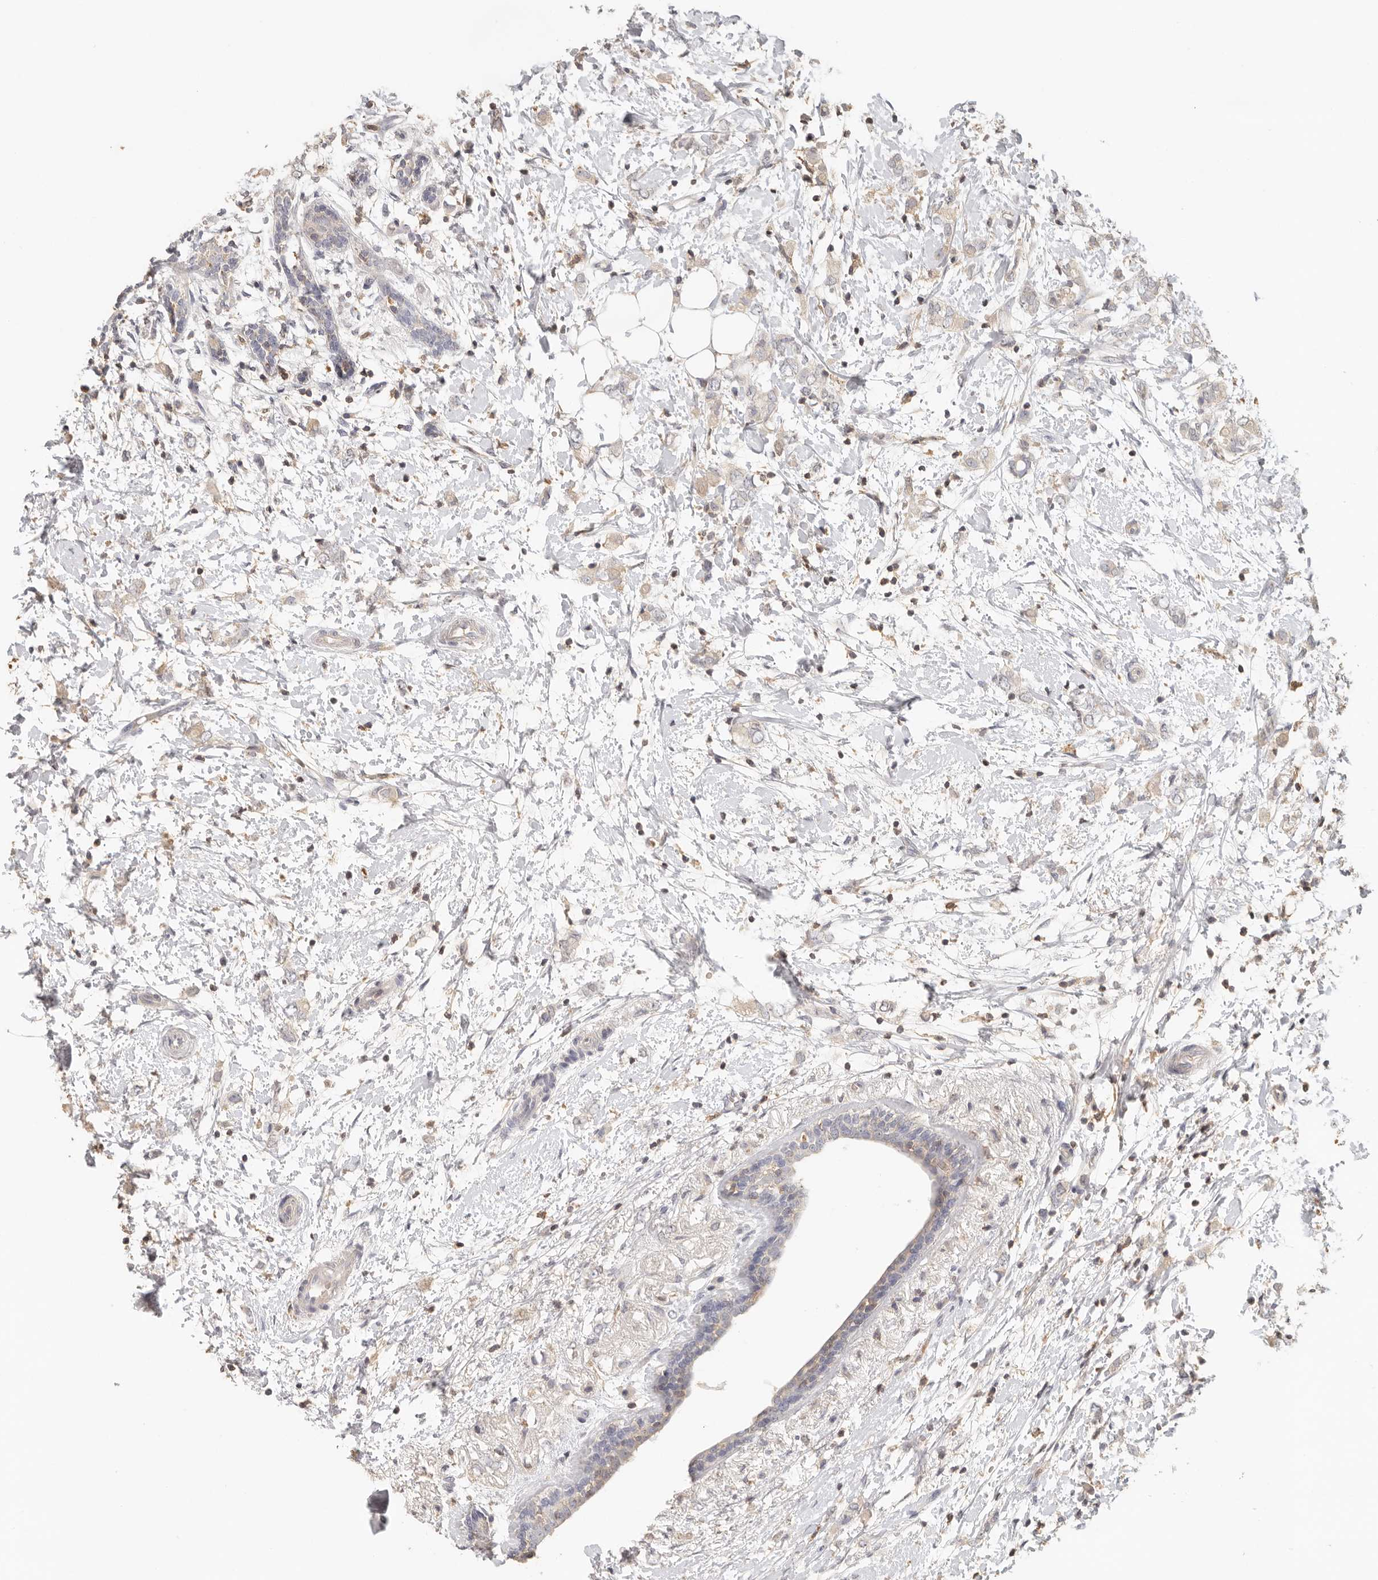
{"staining": {"intensity": "weak", "quantity": "<25%", "location": "cytoplasmic/membranous"}, "tissue": "breast cancer", "cell_type": "Tumor cells", "image_type": "cancer", "snomed": [{"axis": "morphology", "description": "Normal tissue, NOS"}, {"axis": "morphology", "description": "Lobular carcinoma"}, {"axis": "topography", "description": "Breast"}], "caption": "IHC micrograph of neoplastic tissue: human breast cancer stained with DAB (3,3'-diaminobenzidine) exhibits no significant protein expression in tumor cells.", "gene": "CSK", "patient": {"sex": "female", "age": 47}}